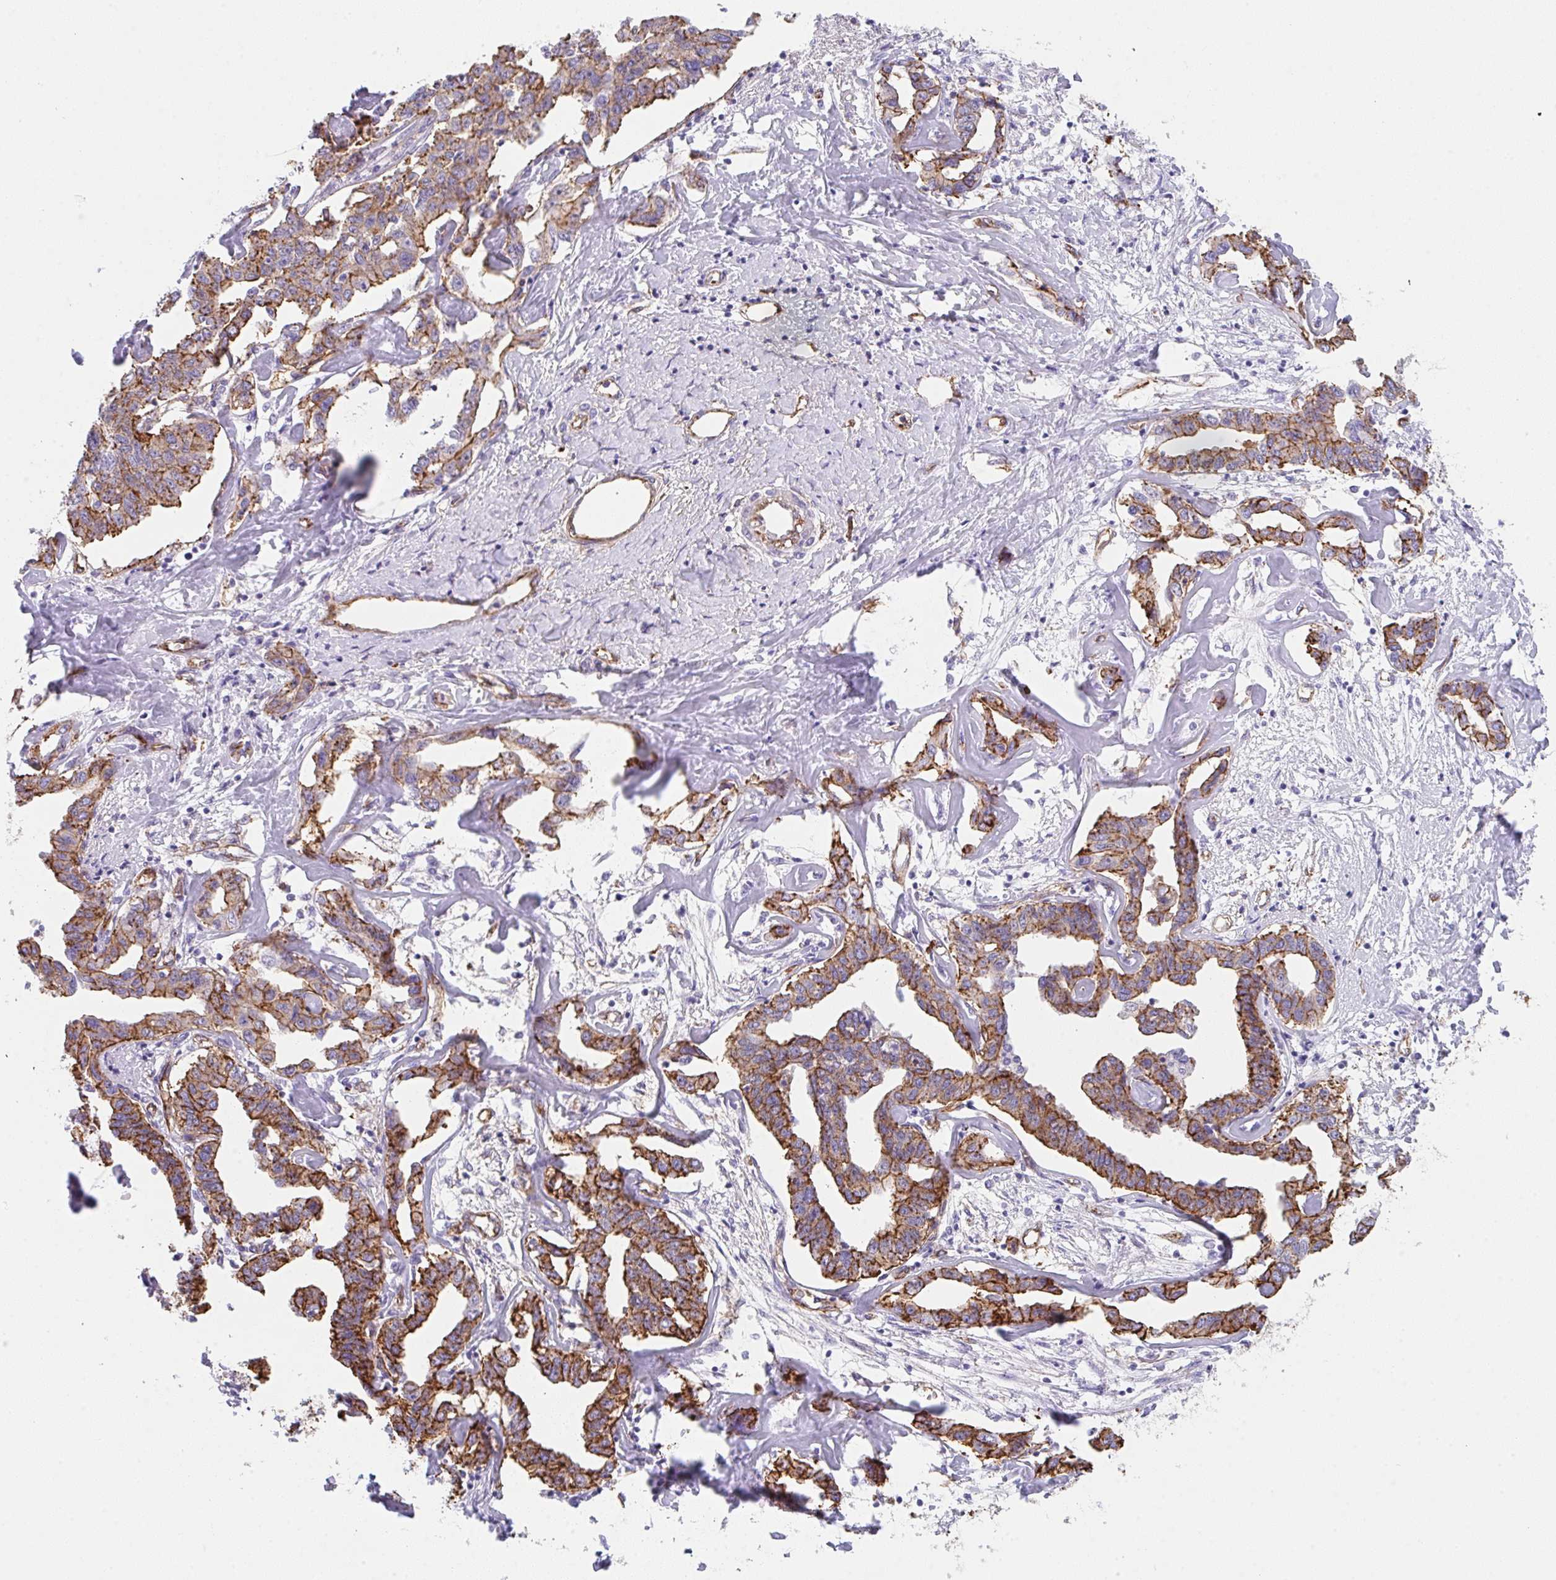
{"staining": {"intensity": "moderate", "quantity": "25%-75%", "location": "cytoplasmic/membranous"}, "tissue": "liver cancer", "cell_type": "Tumor cells", "image_type": "cancer", "snomed": [{"axis": "morphology", "description": "Cholangiocarcinoma"}, {"axis": "topography", "description": "Liver"}], "caption": "Cholangiocarcinoma (liver) stained with DAB immunohistochemistry (IHC) demonstrates medium levels of moderate cytoplasmic/membranous positivity in about 25%-75% of tumor cells. Immunohistochemistry stains the protein of interest in brown and the nuclei are stained blue.", "gene": "DBN1", "patient": {"sex": "male", "age": 59}}